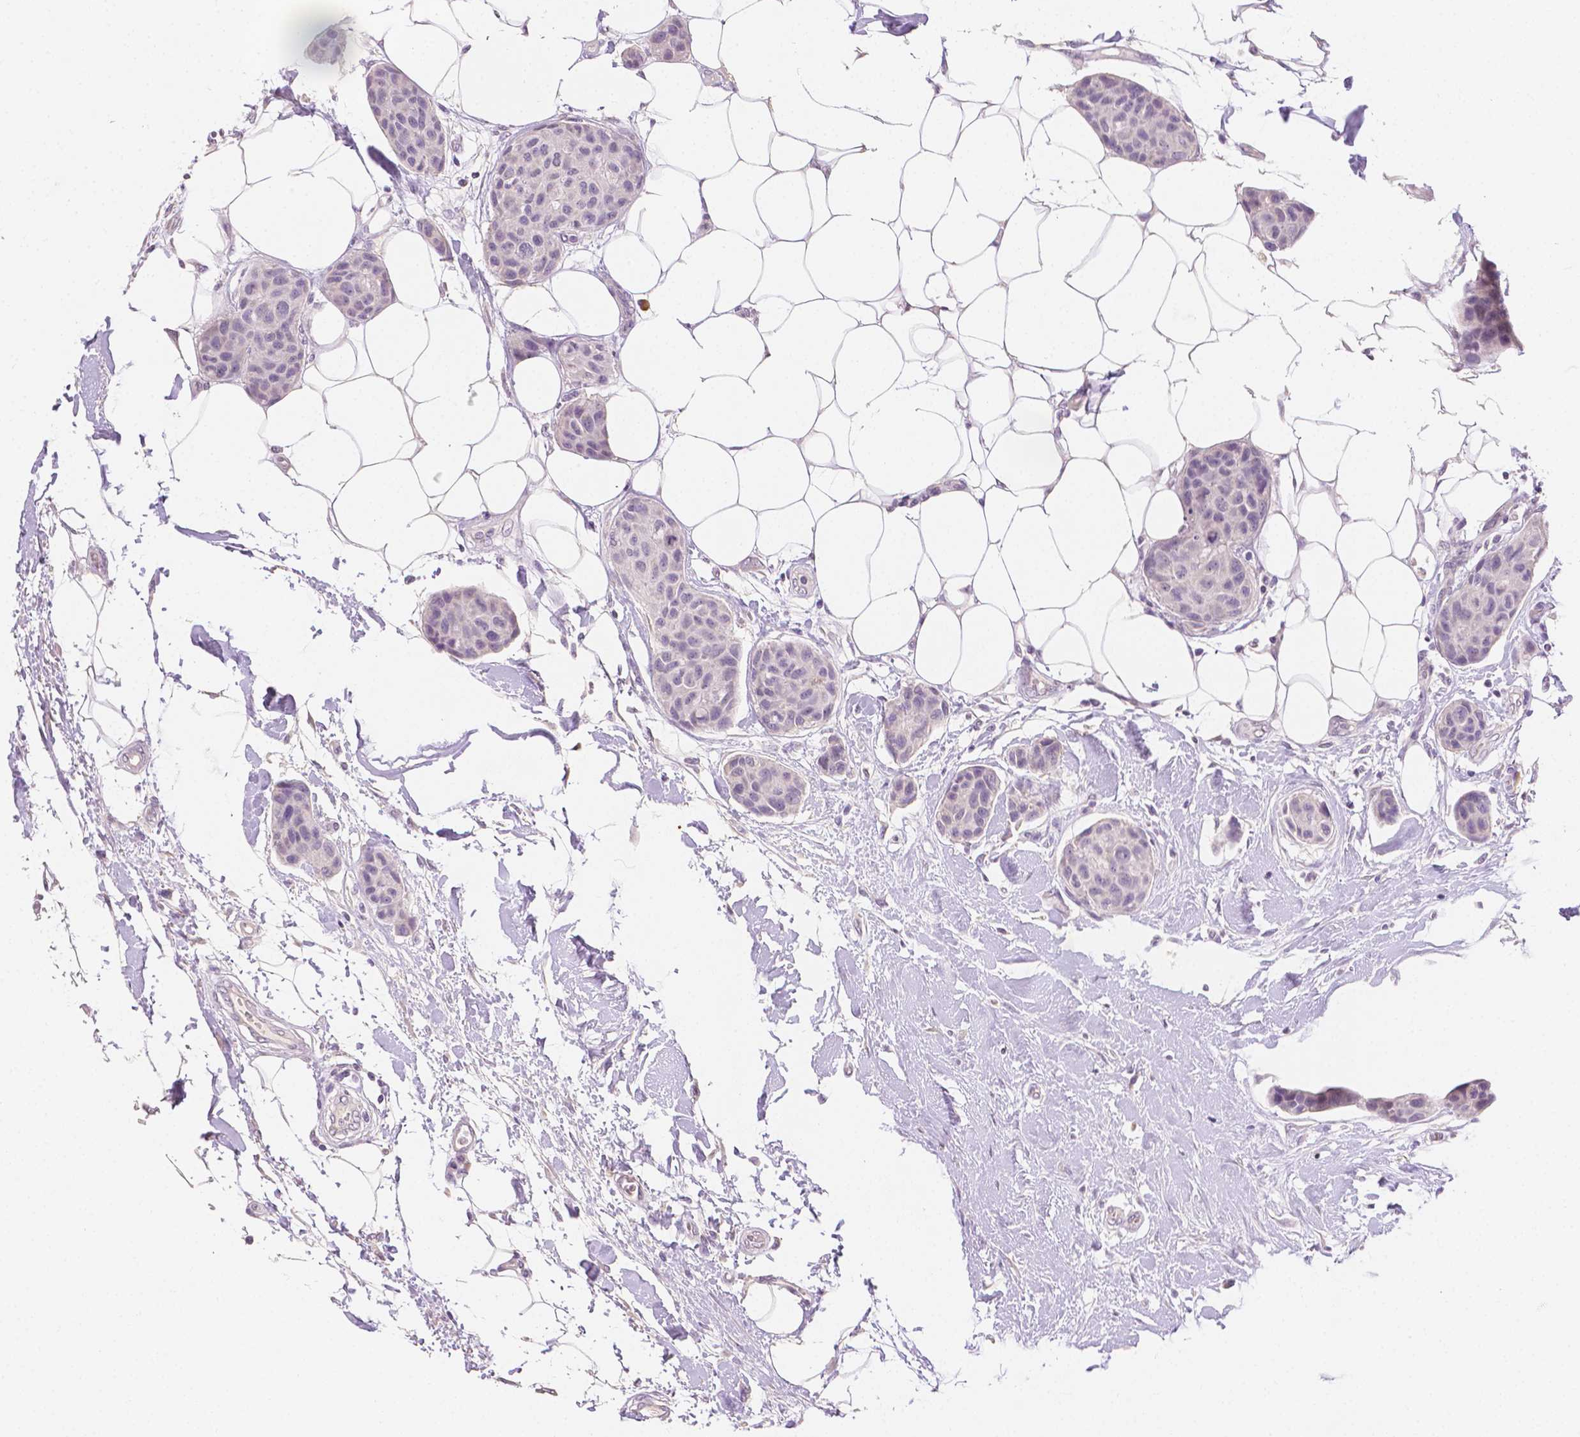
{"staining": {"intensity": "negative", "quantity": "none", "location": "none"}, "tissue": "breast cancer", "cell_type": "Tumor cells", "image_type": "cancer", "snomed": [{"axis": "morphology", "description": "Duct carcinoma"}, {"axis": "topography", "description": "Breast"}, {"axis": "topography", "description": "Lymph node"}], "caption": "A photomicrograph of human breast infiltrating ductal carcinoma is negative for staining in tumor cells.", "gene": "TGM1", "patient": {"sex": "female", "age": 80}}